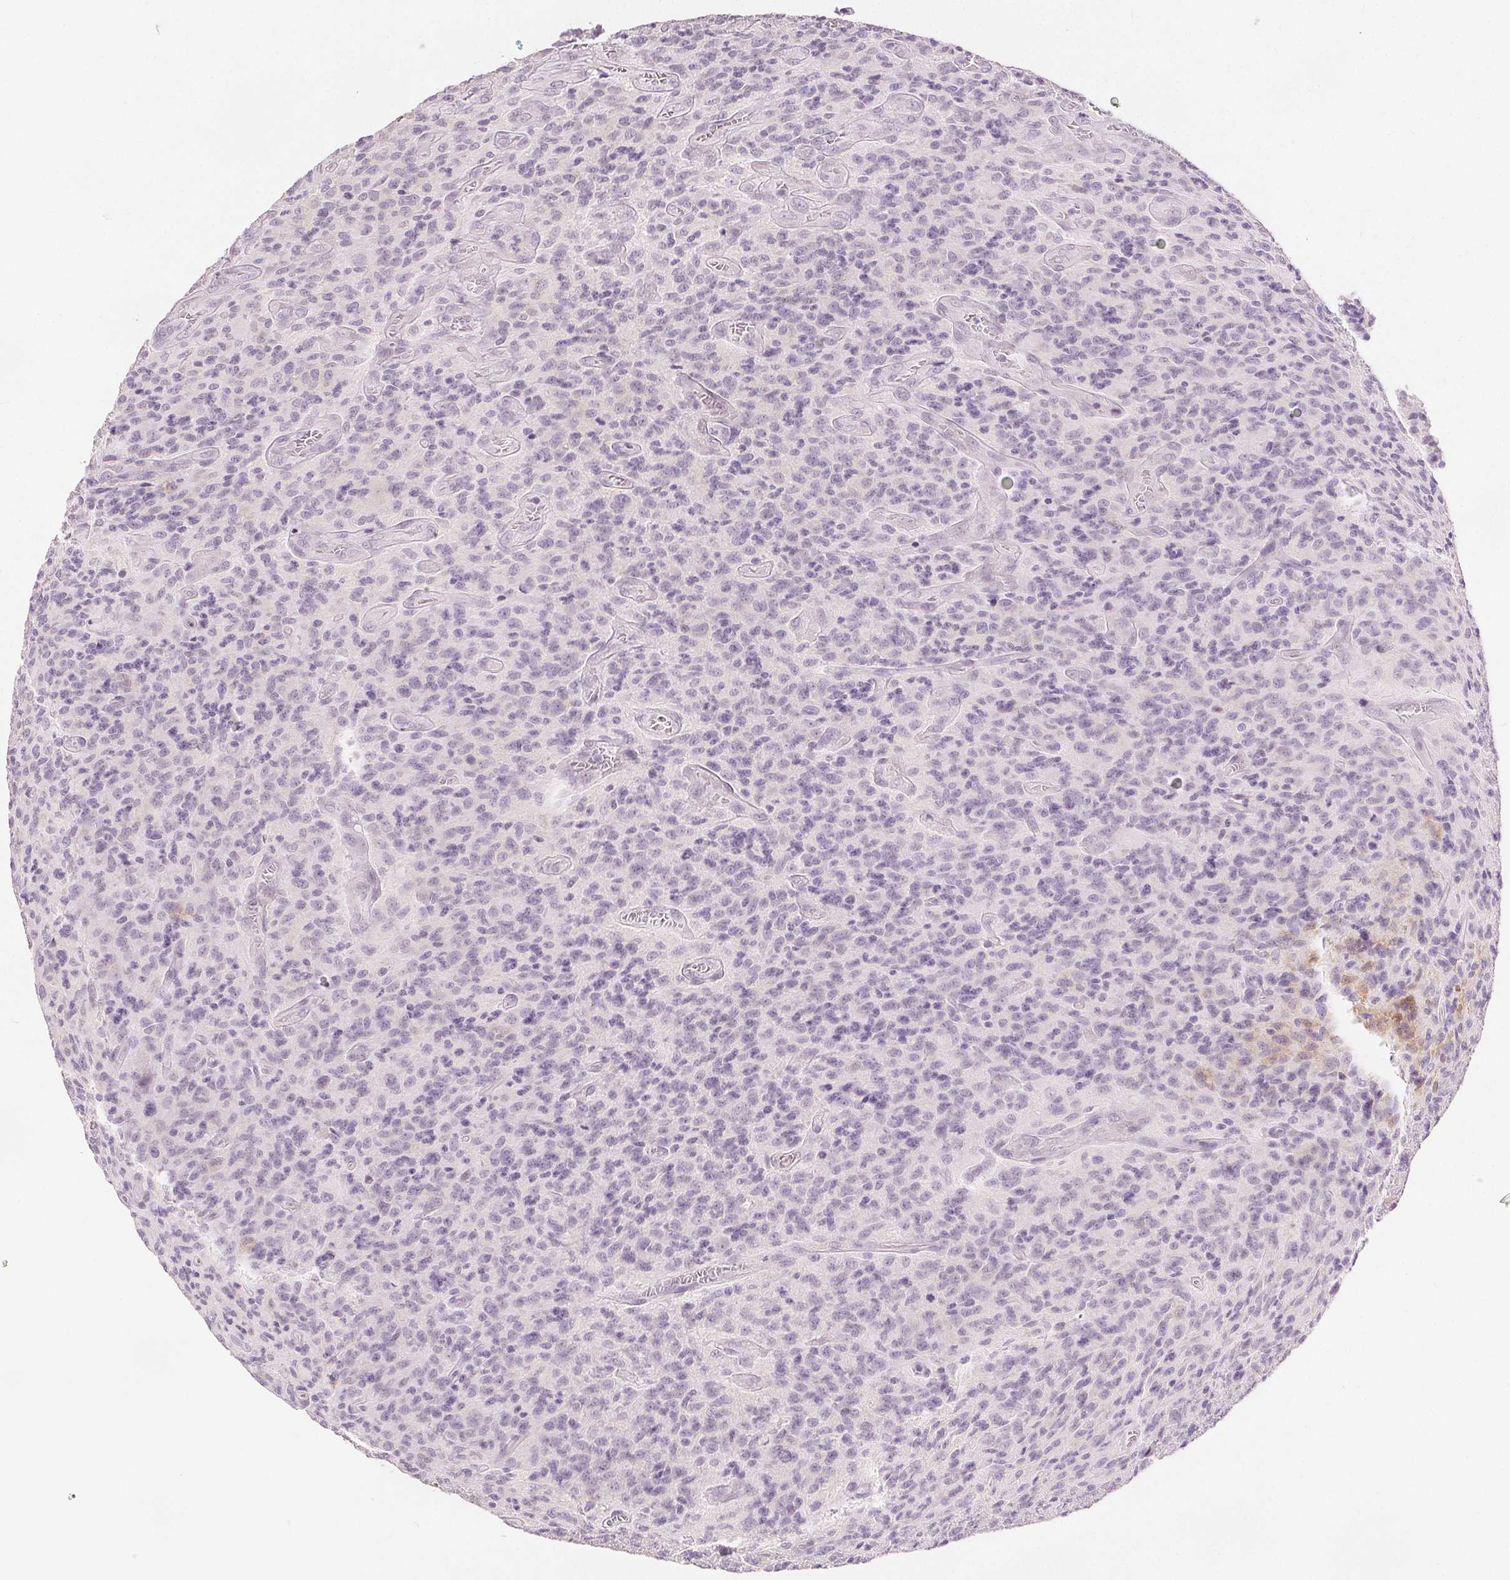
{"staining": {"intensity": "negative", "quantity": "none", "location": "none"}, "tissue": "glioma", "cell_type": "Tumor cells", "image_type": "cancer", "snomed": [{"axis": "morphology", "description": "Glioma, malignant, High grade"}, {"axis": "topography", "description": "Brain"}], "caption": "The photomicrograph demonstrates no staining of tumor cells in malignant glioma (high-grade).", "gene": "CA12", "patient": {"sex": "male", "age": 76}}